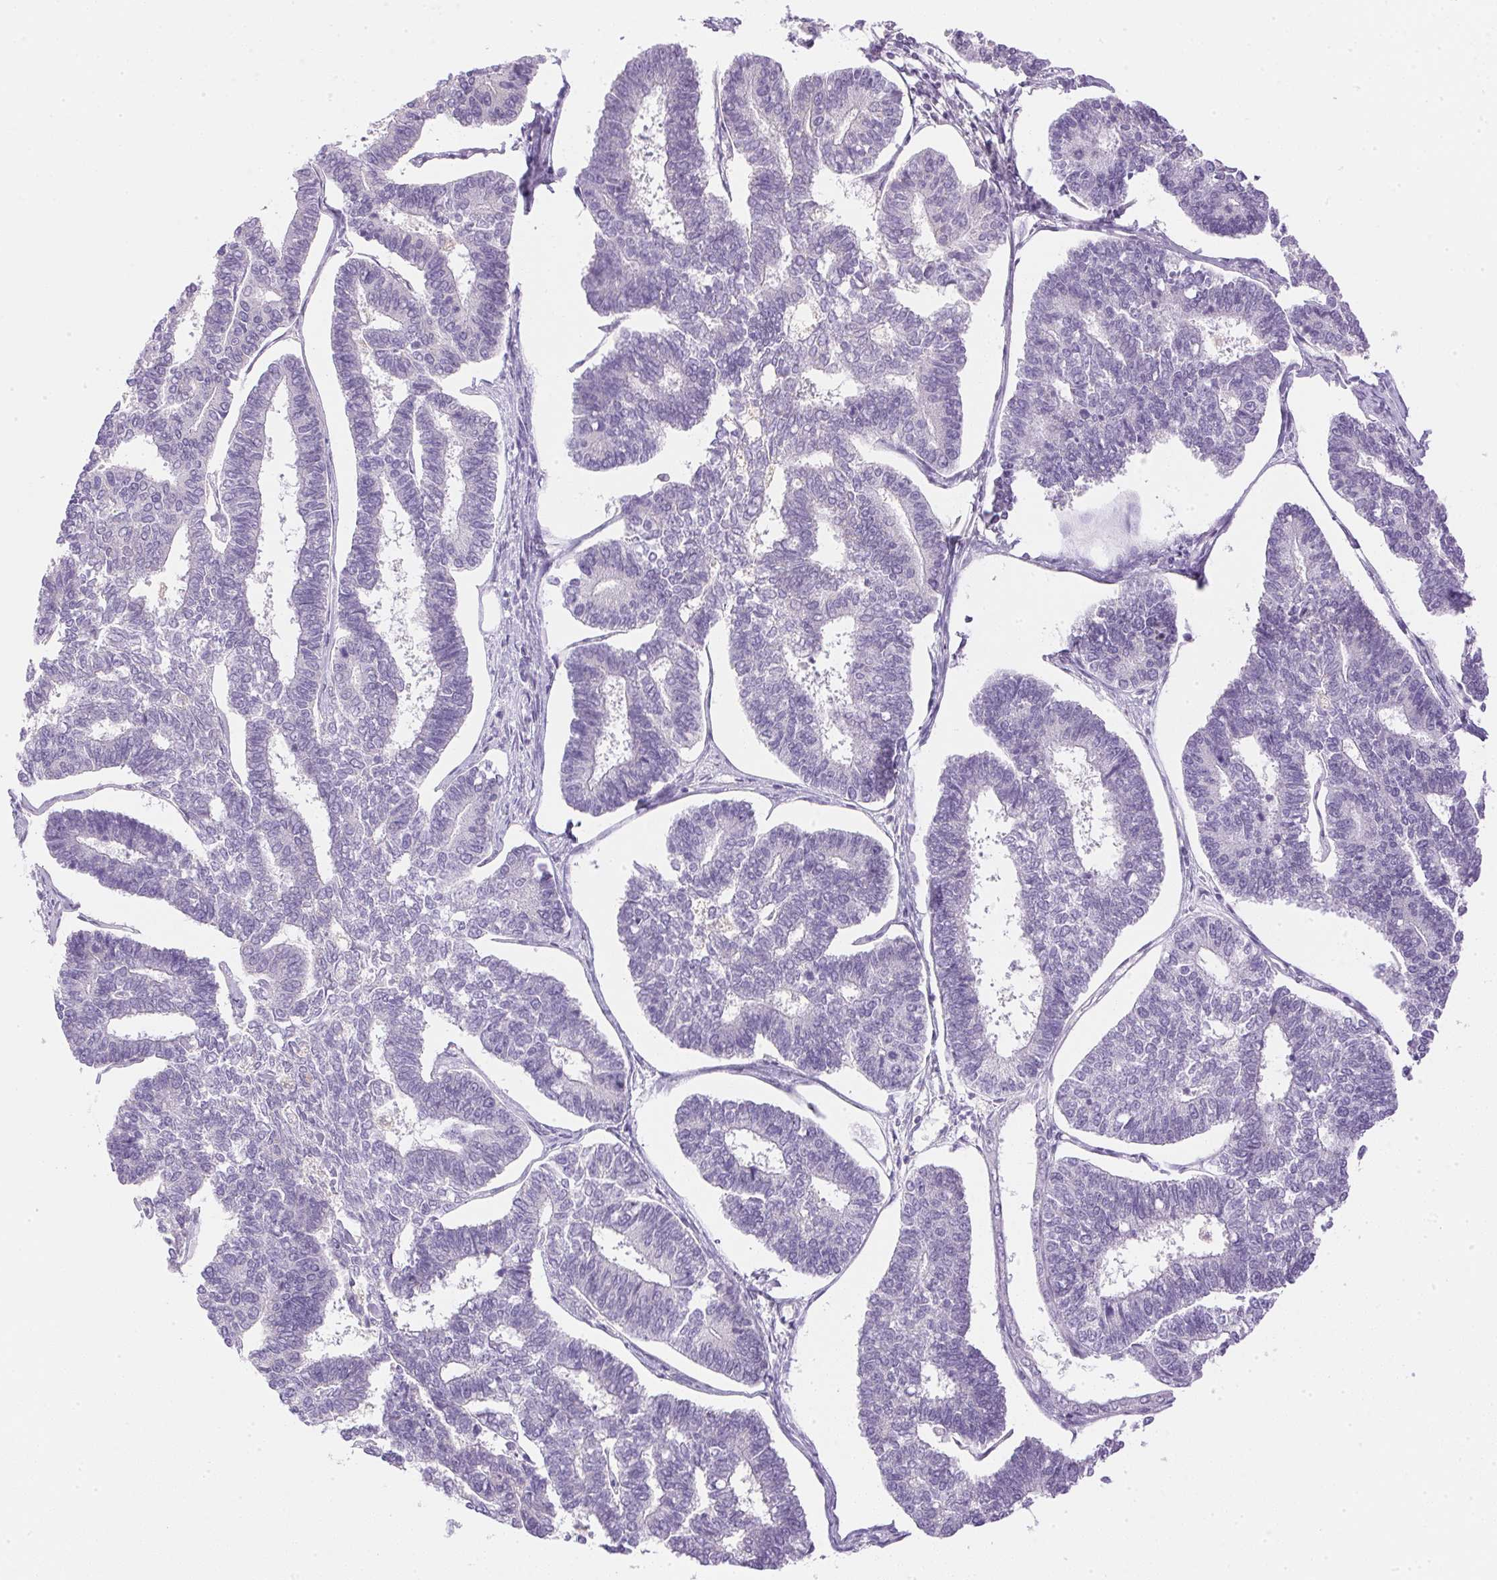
{"staining": {"intensity": "negative", "quantity": "none", "location": "none"}, "tissue": "endometrial cancer", "cell_type": "Tumor cells", "image_type": "cancer", "snomed": [{"axis": "morphology", "description": "Adenocarcinoma, NOS"}, {"axis": "topography", "description": "Endometrium"}], "caption": "The image exhibits no significant staining in tumor cells of endometrial cancer.", "gene": "ATP6V1G3", "patient": {"sex": "female", "age": 70}}